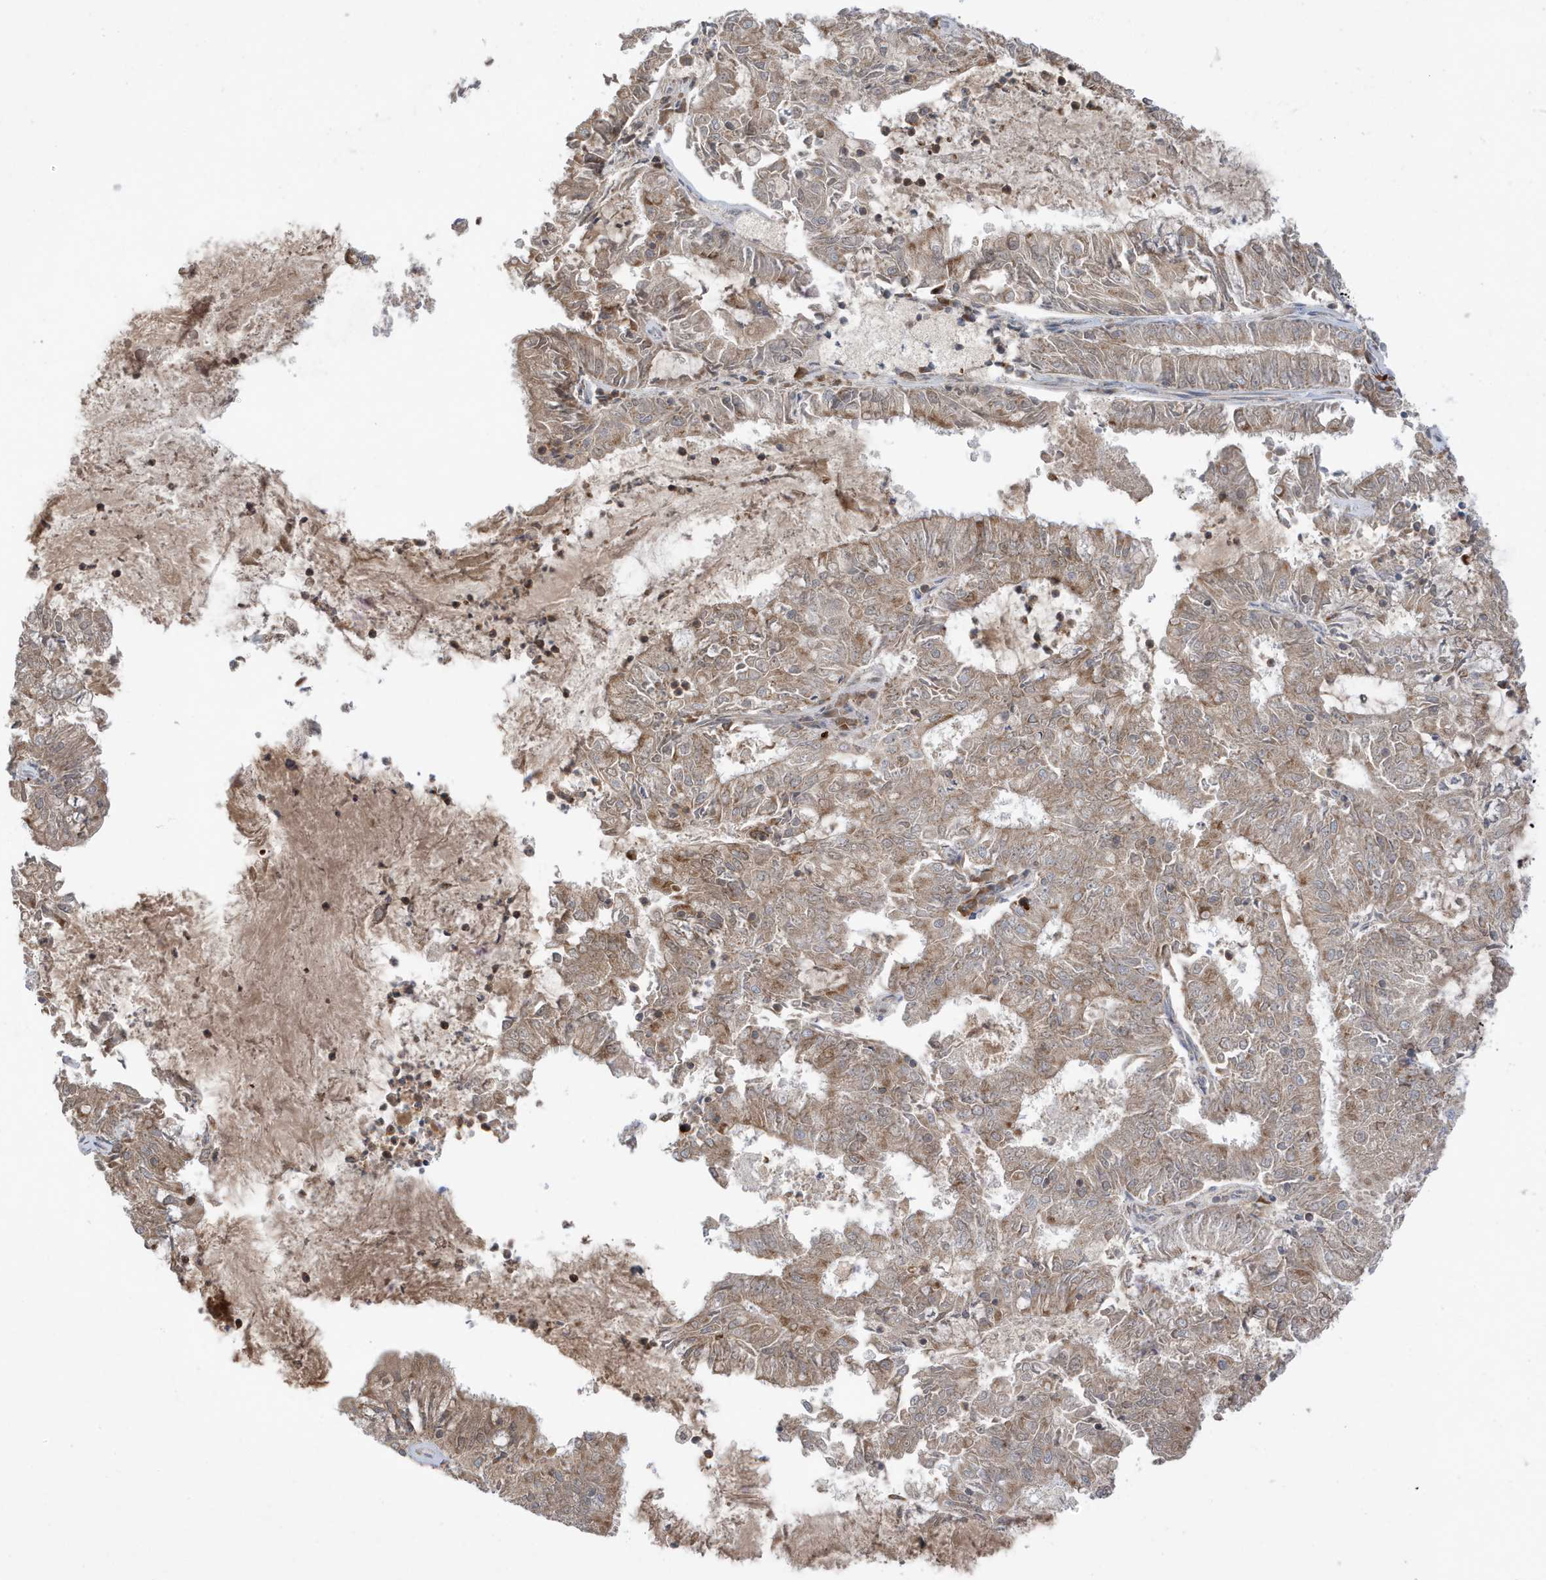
{"staining": {"intensity": "moderate", "quantity": ">75%", "location": "cytoplasmic/membranous"}, "tissue": "endometrial cancer", "cell_type": "Tumor cells", "image_type": "cancer", "snomed": [{"axis": "morphology", "description": "Adenocarcinoma, NOS"}, {"axis": "topography", "description": "Endometrium"}], "caption": "Immunohistochemical staining of endometrial cancer (adenocarcinoma) demonstrates medium levels of moderate cytoplasmic/membranous protein expression in about >75% of tumor cells.", "gene": "NPPC", "patient": {"sex": "female", "age": 57}}